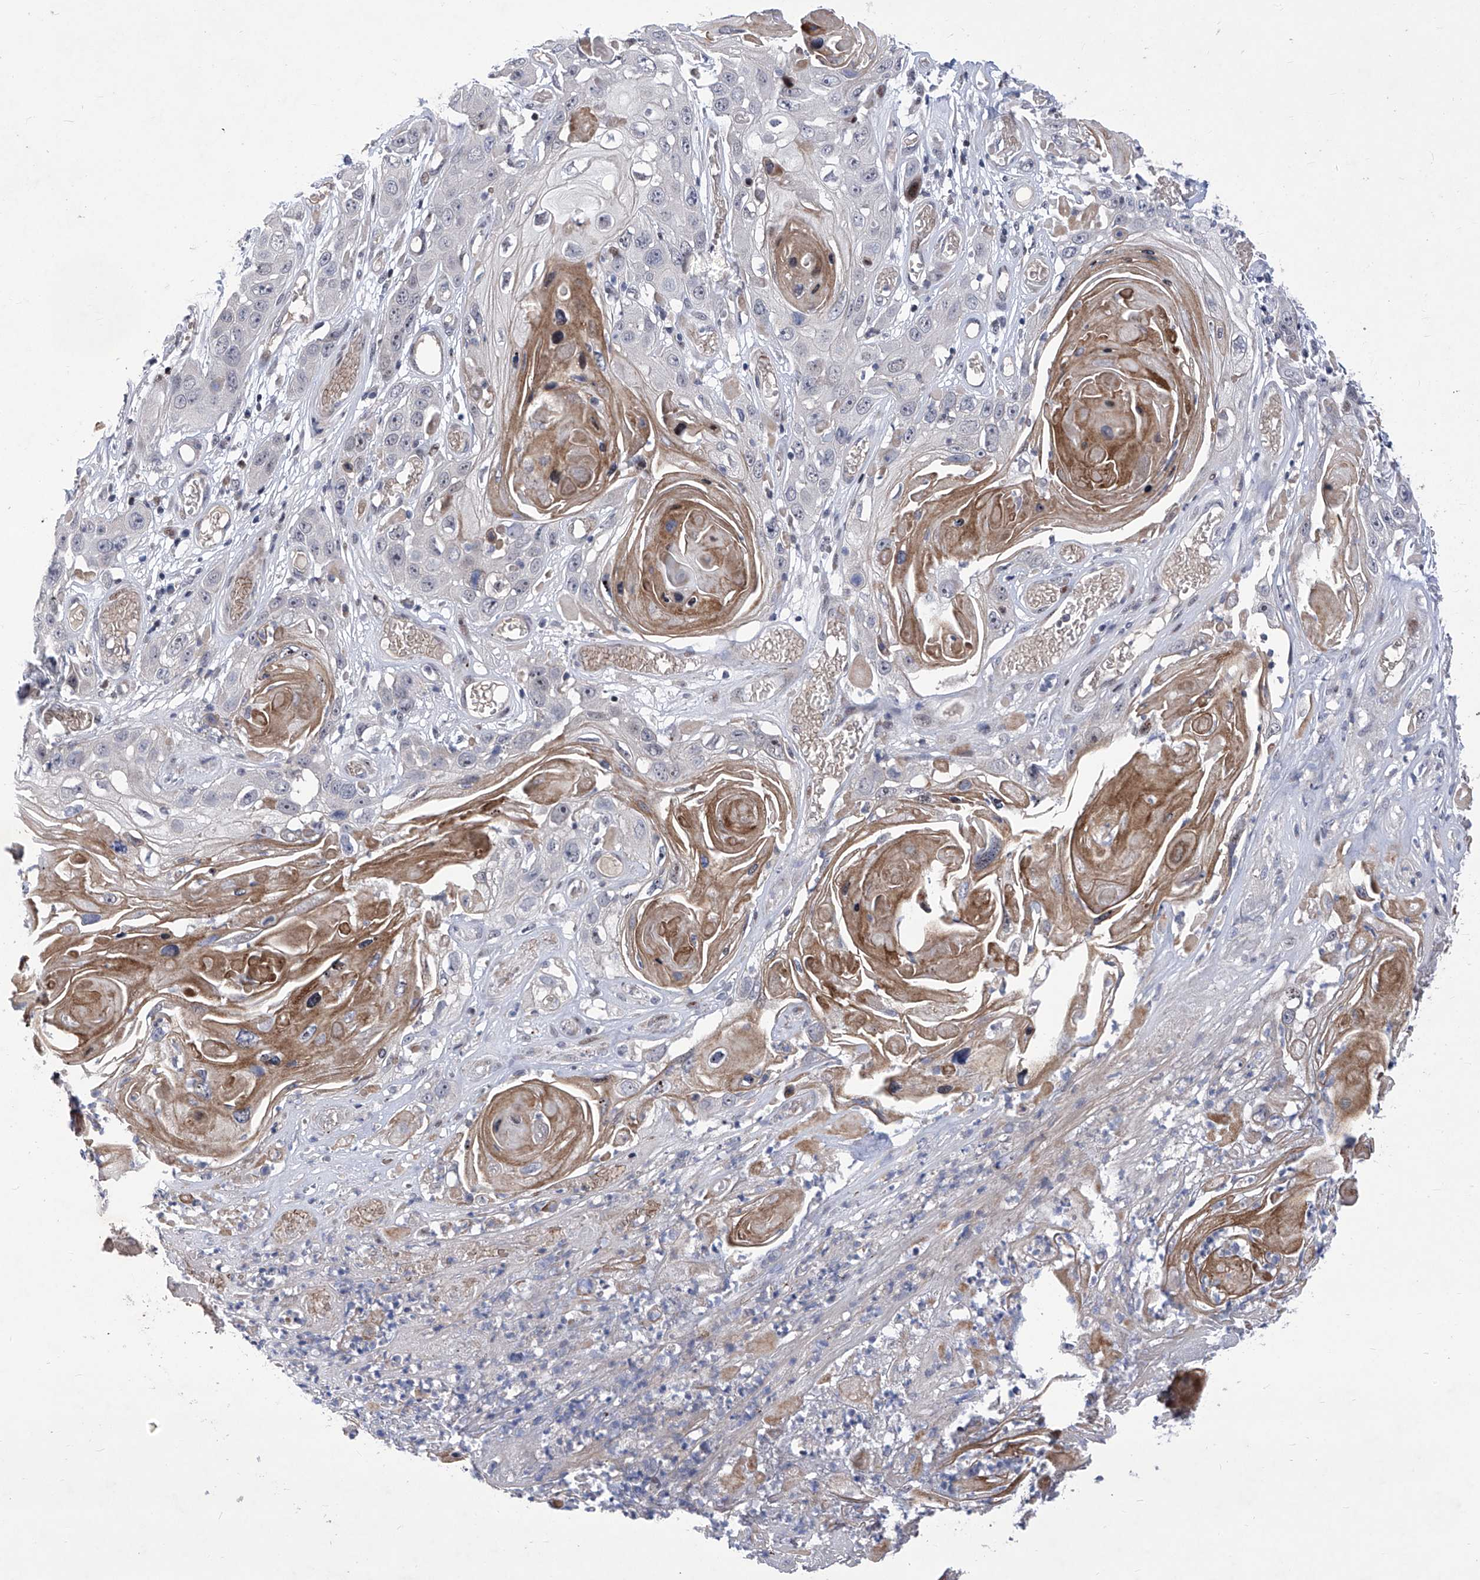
{"staining": {"intensity": "negative", "quantity": "none", "location": "none"}, "tissue": "skin cancer", "cell_type": "Tumor cells", "image_type": "cancer", "snomed": [{"axis": "morphology", "description": "Squamous cell carcinoma, NOS"}, {"axis": "topography", "description": "Skin"}], "caption": "Image shows no significant protein positivity in tumor cells of skin squamous cell carcinoma.", "gene": "NUFIP1", "patient": {"sex": "male", "age": 55}}